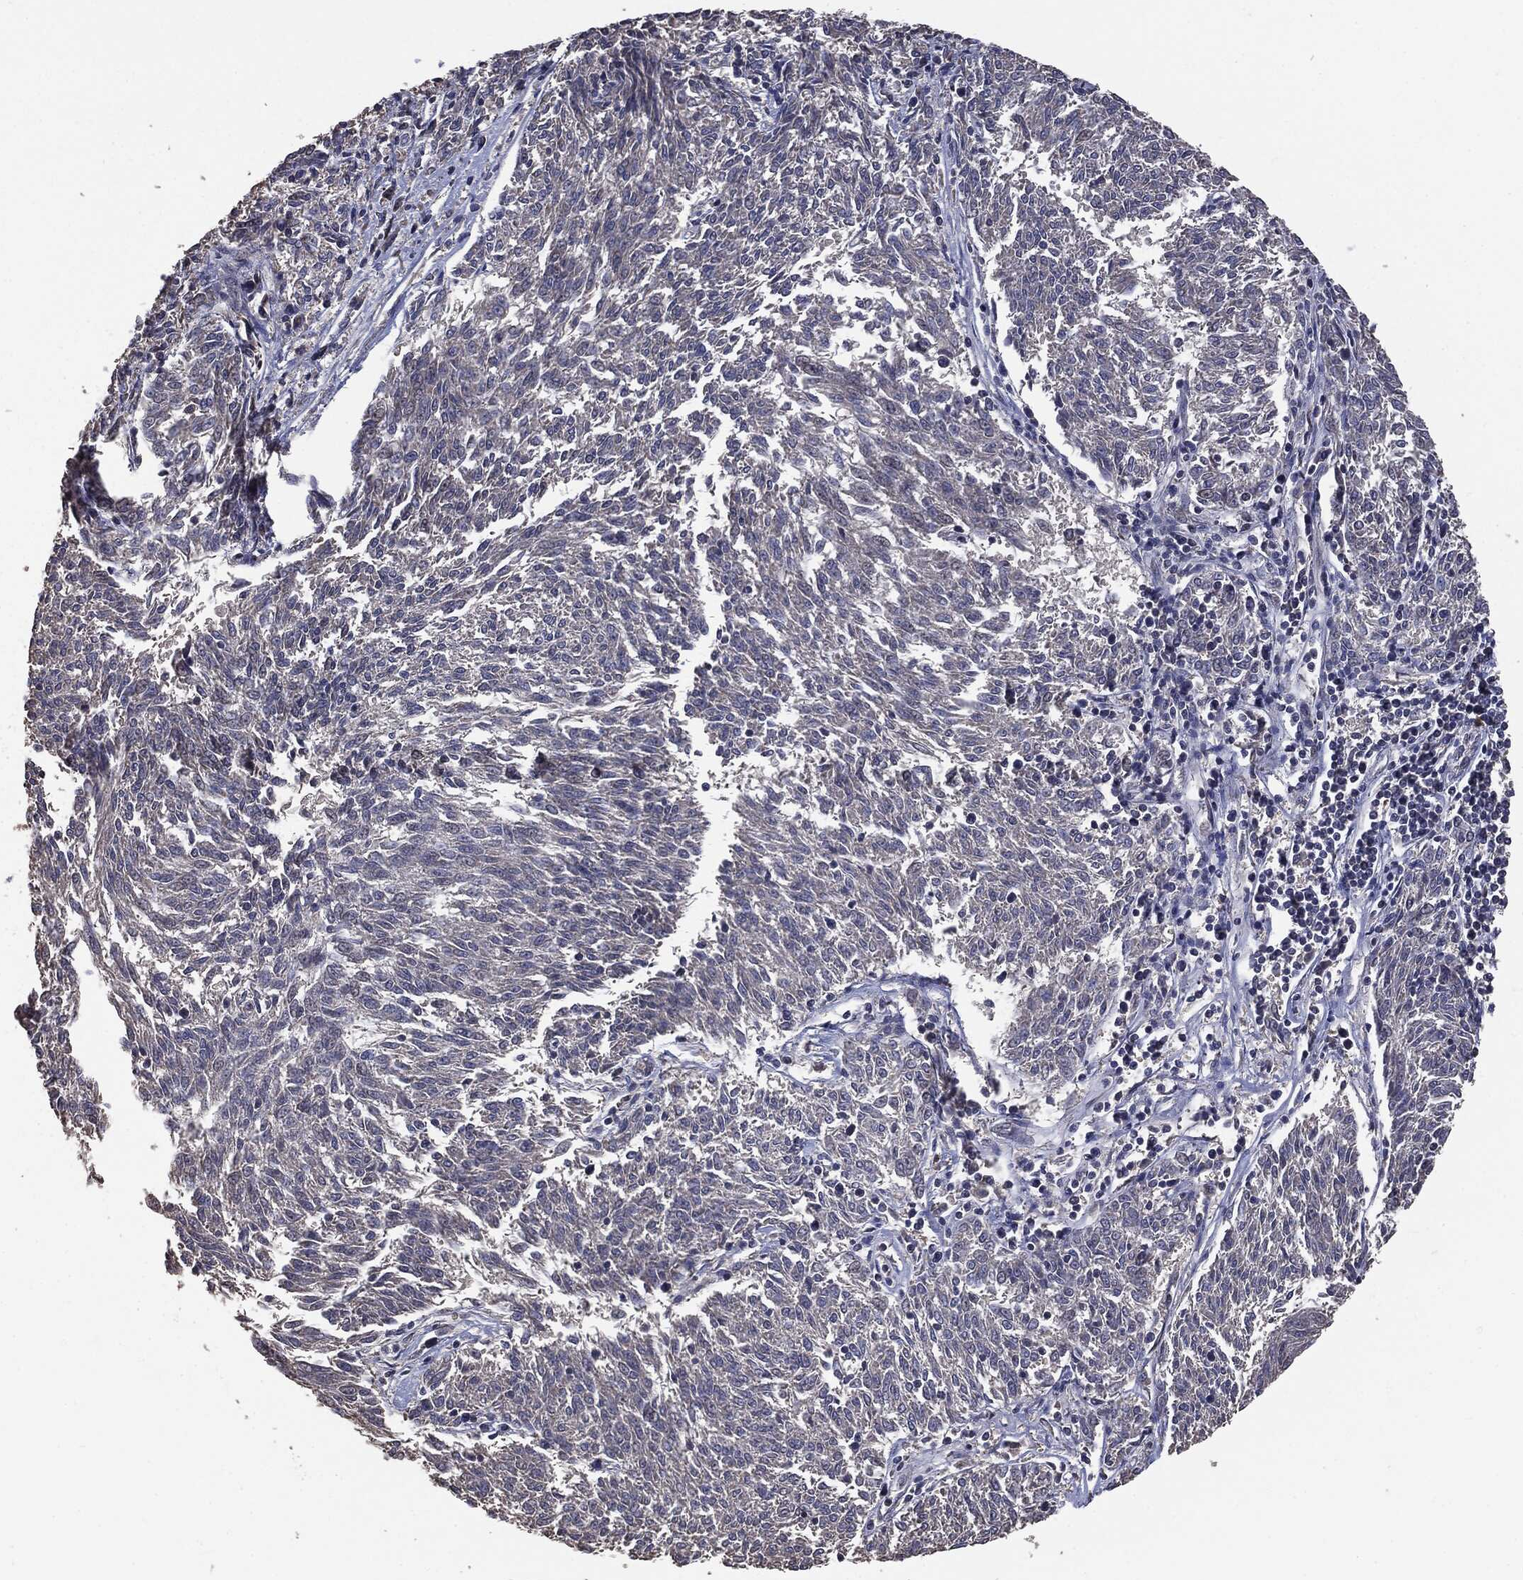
{"staining": {"intensity": "negative", "quantity": "none", "location": "none"}, "tissue": "melanoma", "cell_type": "Tumor cells", "image_type": "cancer", "snomed": [{"axis": "morphology", "description": "Malignant melanoma, NOS"}, {"axis": "topography", "description": "Skin"}], "caption": "Micrograph shows no significant protein expression in tumor cells of malignant melanoma.", "gene": "MTOR", "patient": {"sex": "female", "age": 72}}